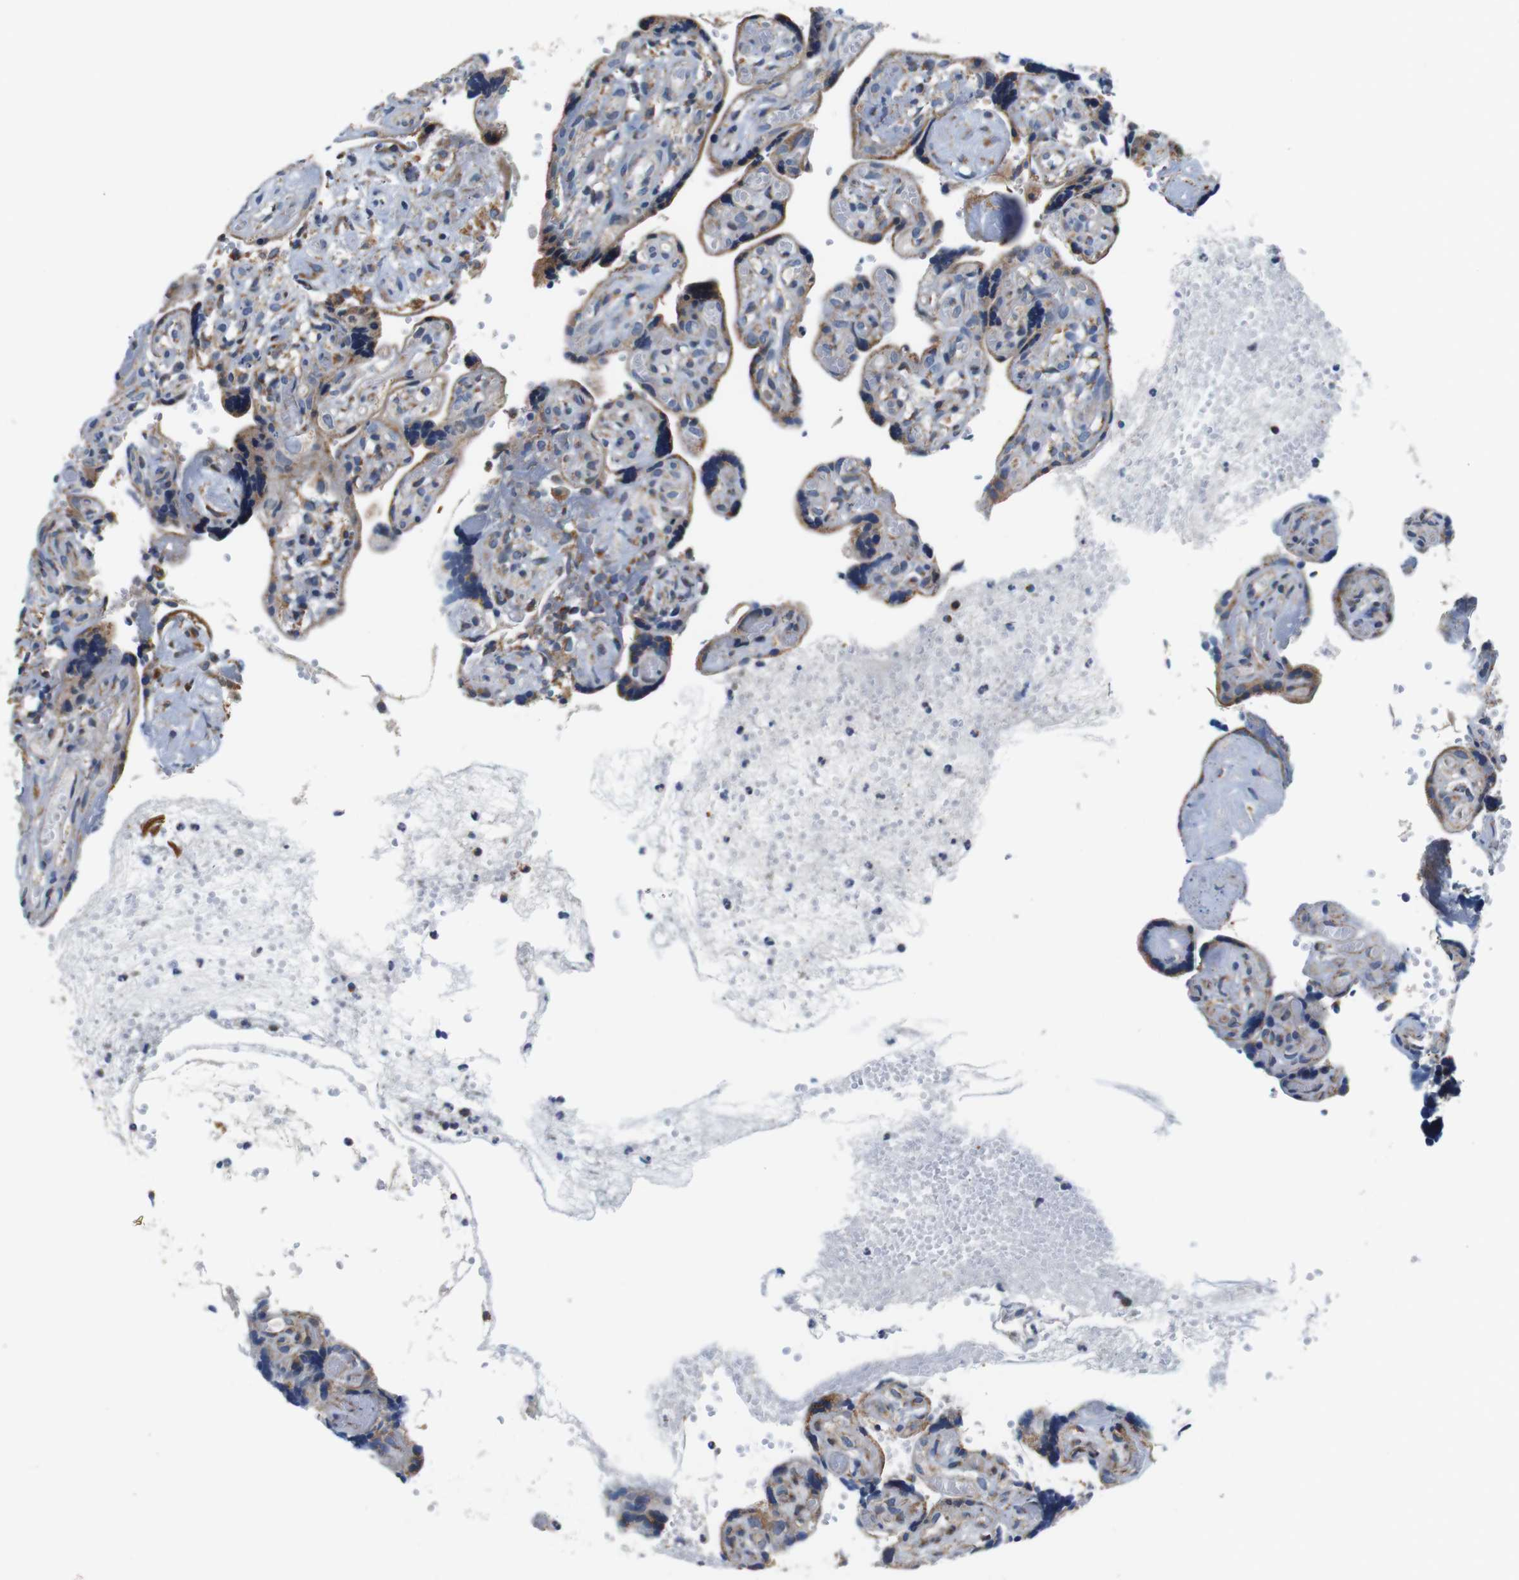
{"staining": {"intensity": "moderate", "quantity": ">75%", "location": "cytoplasmic/membranous"}, "tissue": "placenta", "cell_type": "Trophoblastic cells", "image_type": "normal", "snomed": [{"axis": "morphology", "description": "Normal tissue, NOS"}, {"axis": "topography", "description": "Placenta"}], "caption": "Protein analysis of benign placenta reveals moderate cytoplasmic/membranous positivity in approximately >75% of trophoblastic cells. Nuclei are stained in blue.", "gene": "LRP4", "patient": {"sex": "female", "age": 30}}